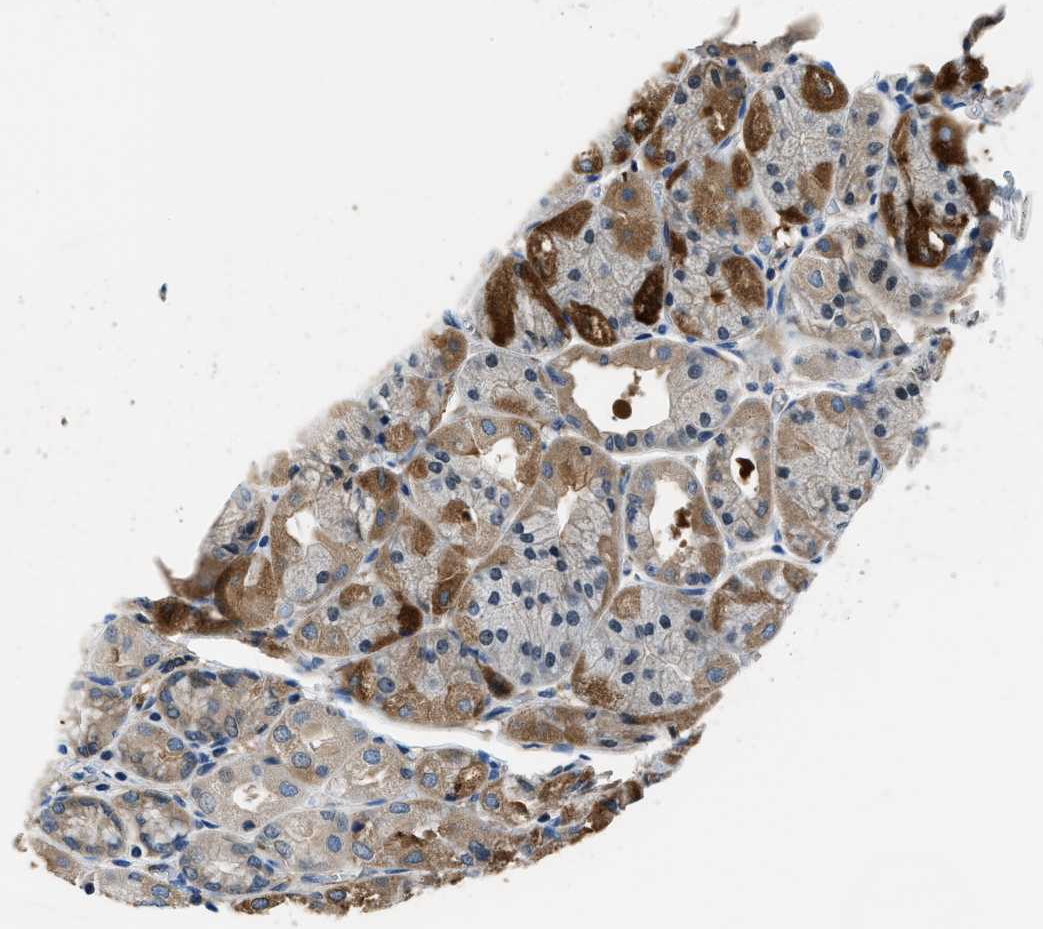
{"staining": {"intensity": "moderate", "quantity": ">75%", "location": "cytoplasmic/membranous"}, "tissue": "stomach", "cell_type": "Glandular cells", "image_type": "normal", "snomed": [{"axis": "morphology", "description": "Normal tissue, NOS"}, {"axis": "topography", "description": "Stomach, upper"}], "caption": "Immunohistochemistry photomicrograph of normal human stomach stained for a protein (brown), which demonstrates medium levels of moderate cytoplasmic/membranous expression in about >75% of glandular cells.", "gene": "PFKP", "patient": {"sex": "male", "age": 72}}